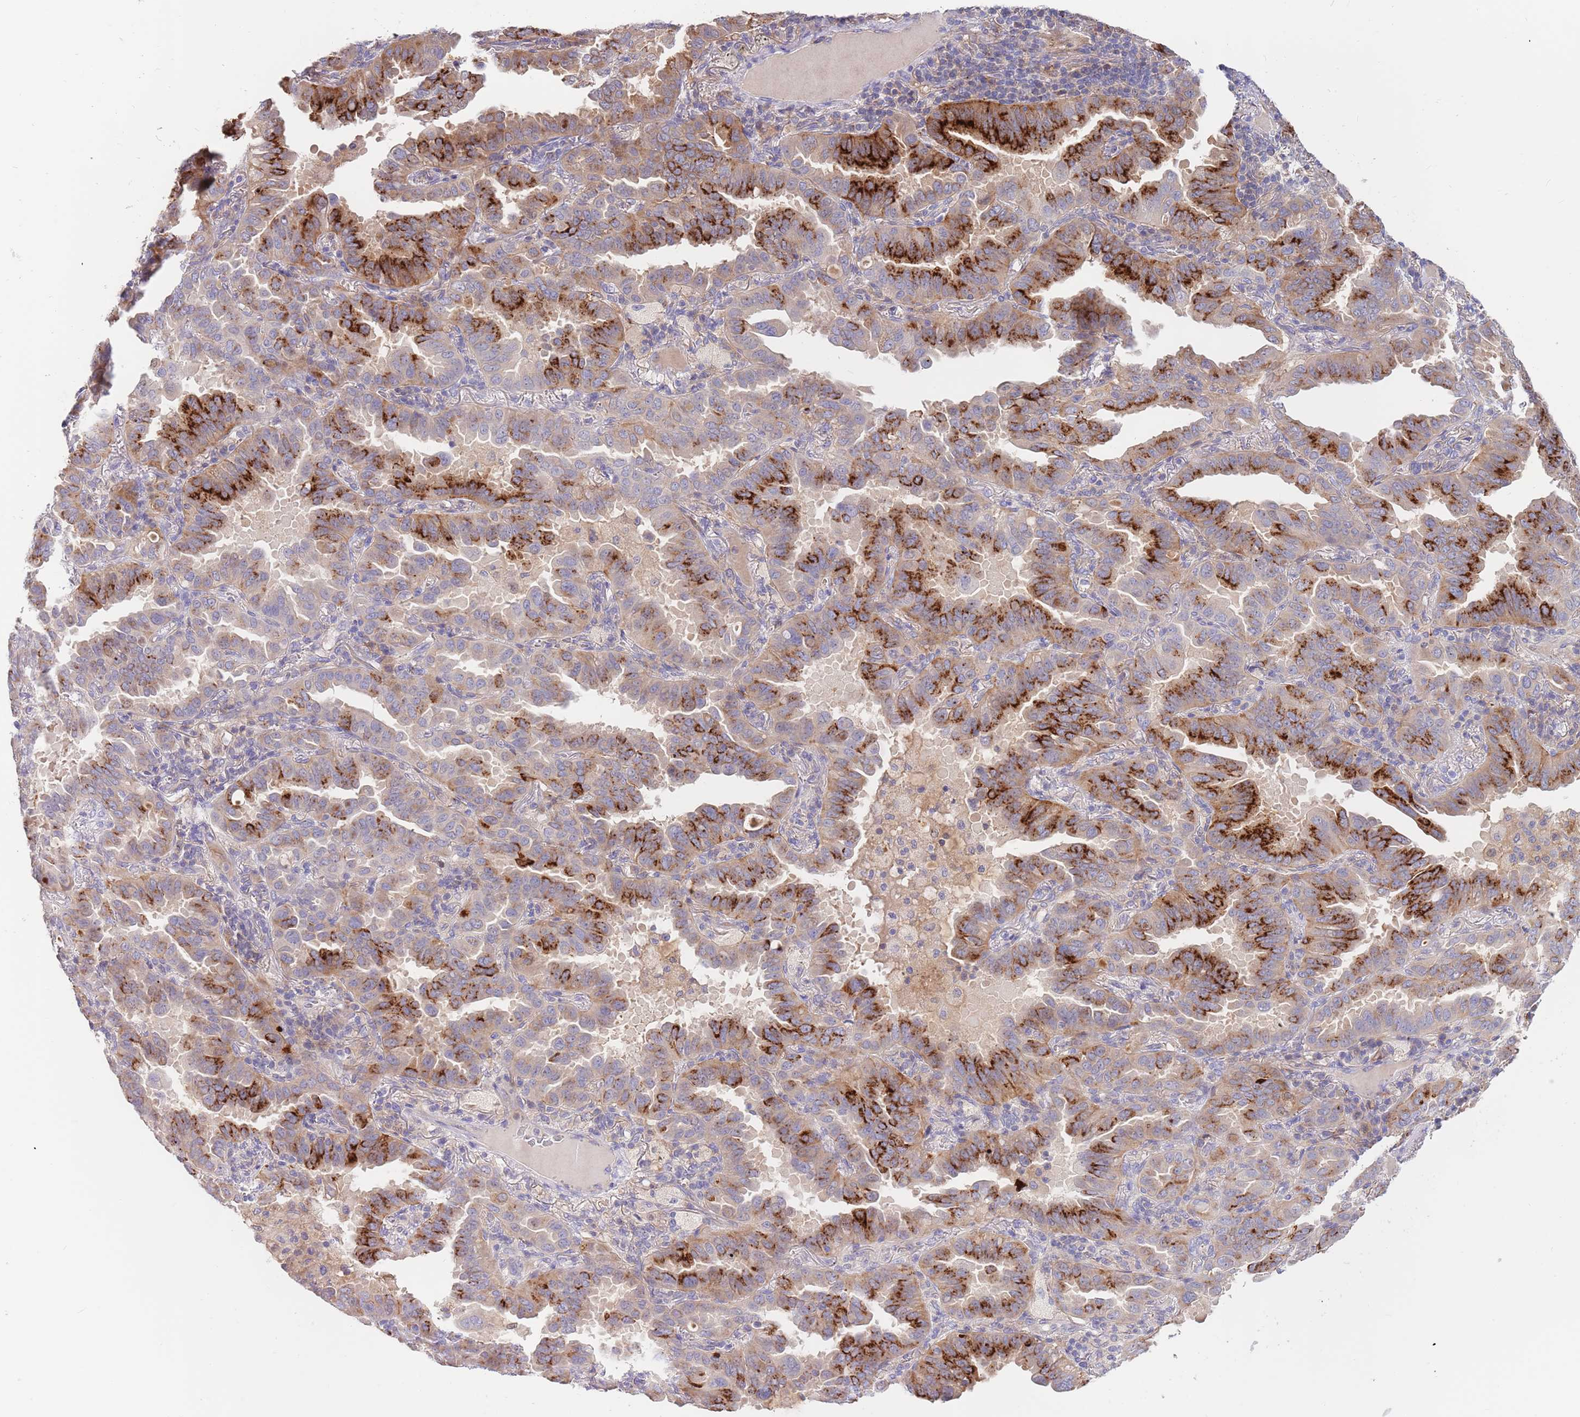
{"staining": {"intensity": "strong", "quantity": "25%-75%", "location": "cytoplasmic/membranous"}, "tissue": "lung cancer", "cell_type": "Tumor cells", "image_type": "cancer", "snomed": [{"axis": "morphology", "description": "Adenocarcinoma, NOS"}, {"axis": "topography", "description": "Lung"}], "caption": "Immunohistochemical staining of adenocarcinoma (lung) reveals high levels of strong cytoplasmic/membranous expression in approximately 25%-75% of tumor cells. The staining was performed using DAB (3,3'-diaminobenzidine) to visualize the protein expression in brown, while the nuclei were stained in blue with hematoxylin (Magnification: 20x).", "gene": "BORCS5", "patient": {"sex": "male", "age": 64}}